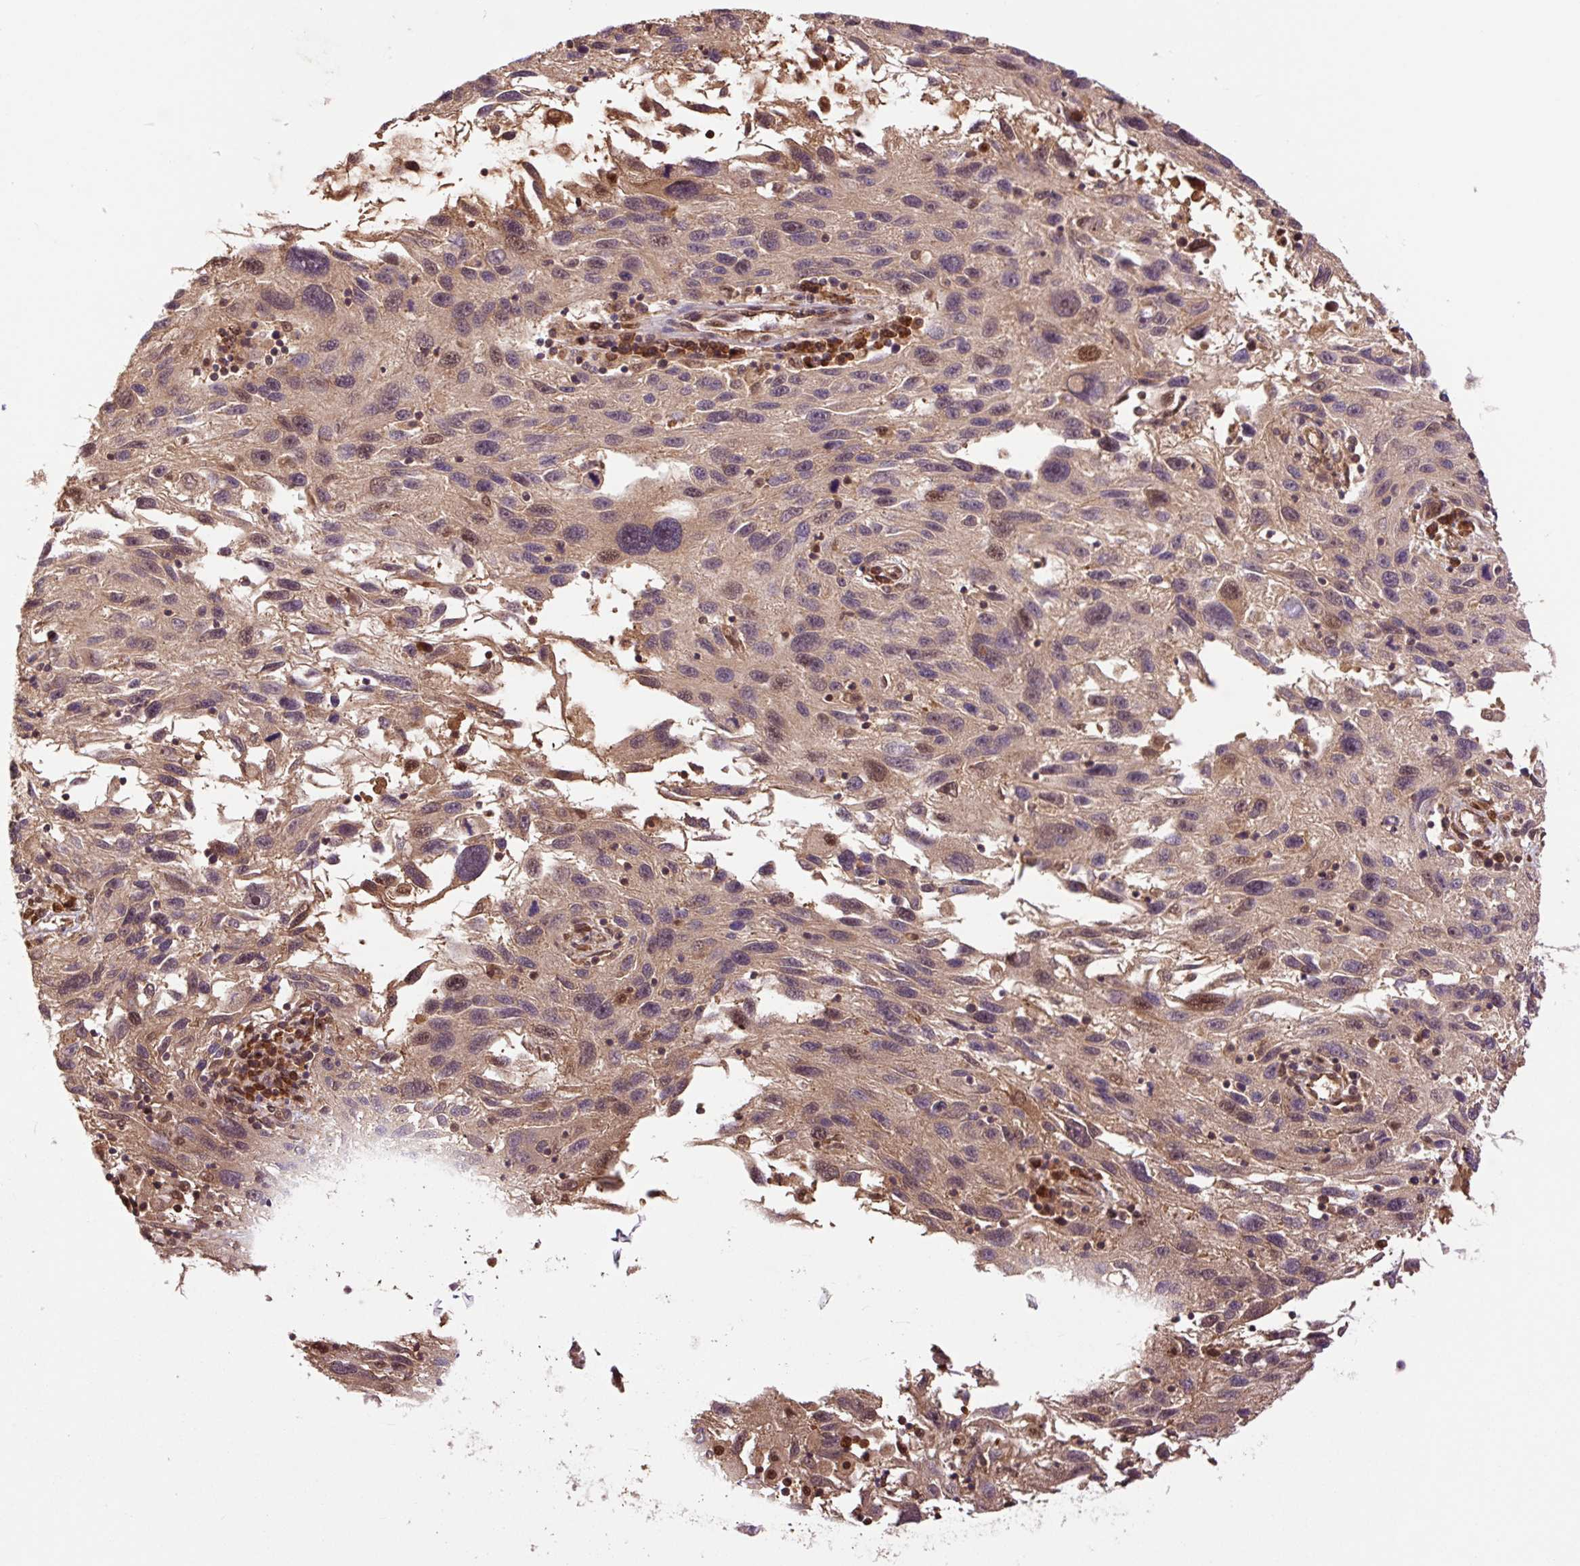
{"staining": {"intensity": "weak", "quantity": ">75%", "location": "cytoplasmic/membranous"}, "tissue": "melanoma", "cell_type": "Tumor cells", "image_type": "cancer", "snomed": [{"axis": "morphology", "description": "Malignant melanoma, NOS"}, {"axis": "topography", "description": "Skin"}], "caption": "This photomicrograph reveals immunohistochemistry (IHC) staining of malignant melanoma, with low weak cytoplasmic/membranous staining in approximately >75% of tumor cells.", "gene": "TPT1", "patient": {"sex": "male", "age": 53}}